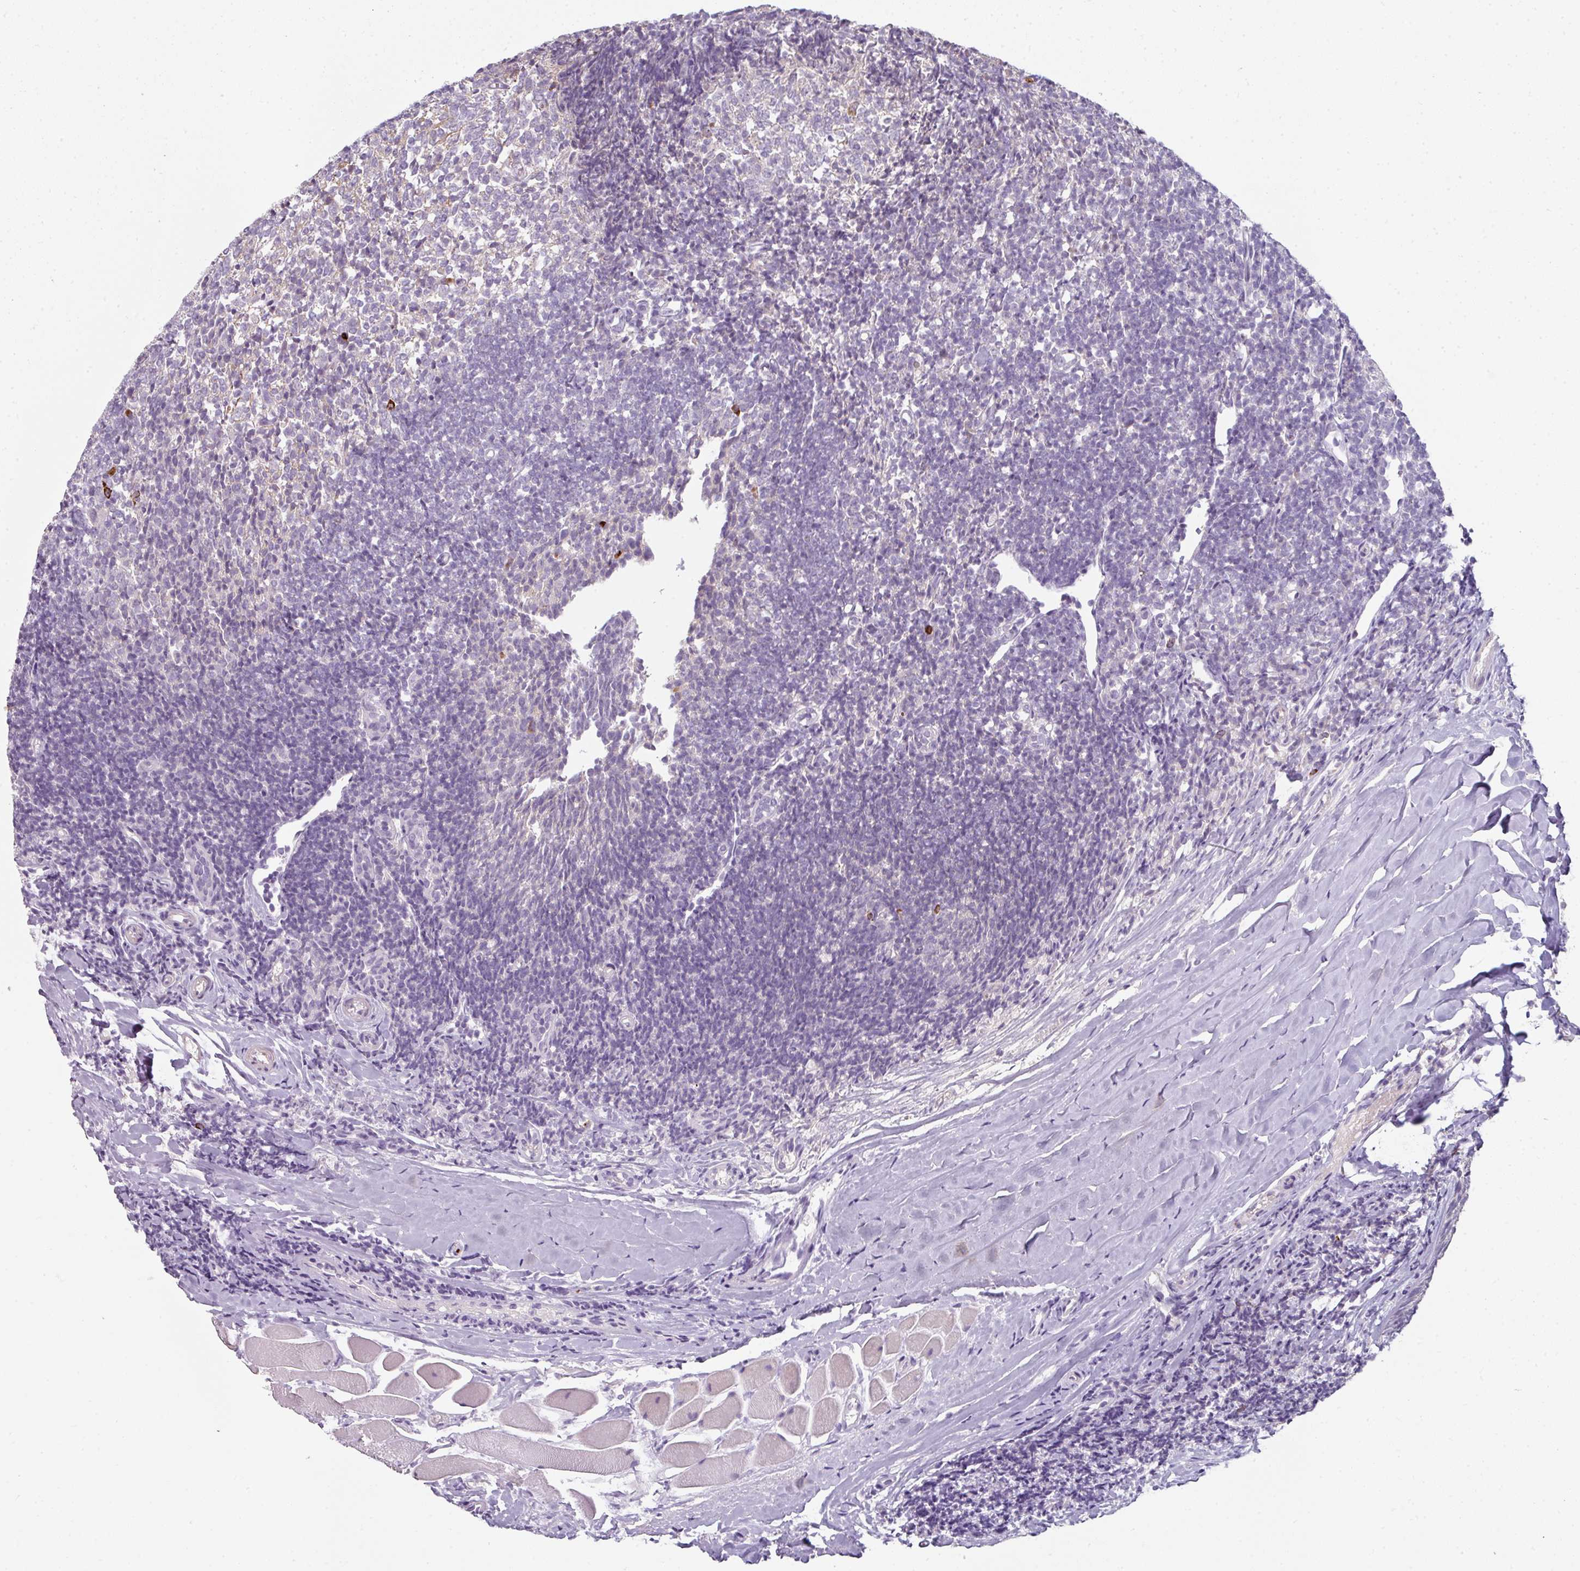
{"staining": {"intensity": "strong", "quantity": "<25%", "location": "cytoplasmic/membranous"}, "tissue": "tonsil", "cell_type": "Germinal center cells", "image_type": "normal", "snomed": [{"axis": "morphology", "description": "Normal tissue, NOS"}, {"axis": "topography", "description": "Tonsil"}], "caption": "Protein staining by immunohistochemistry demonstrates strong cytoplasmic/membranous staining in about <25% of germinal center cells in normal tonsil.", "gene": "FHAD1", "patient": {"sex": "female", "age": 10}}